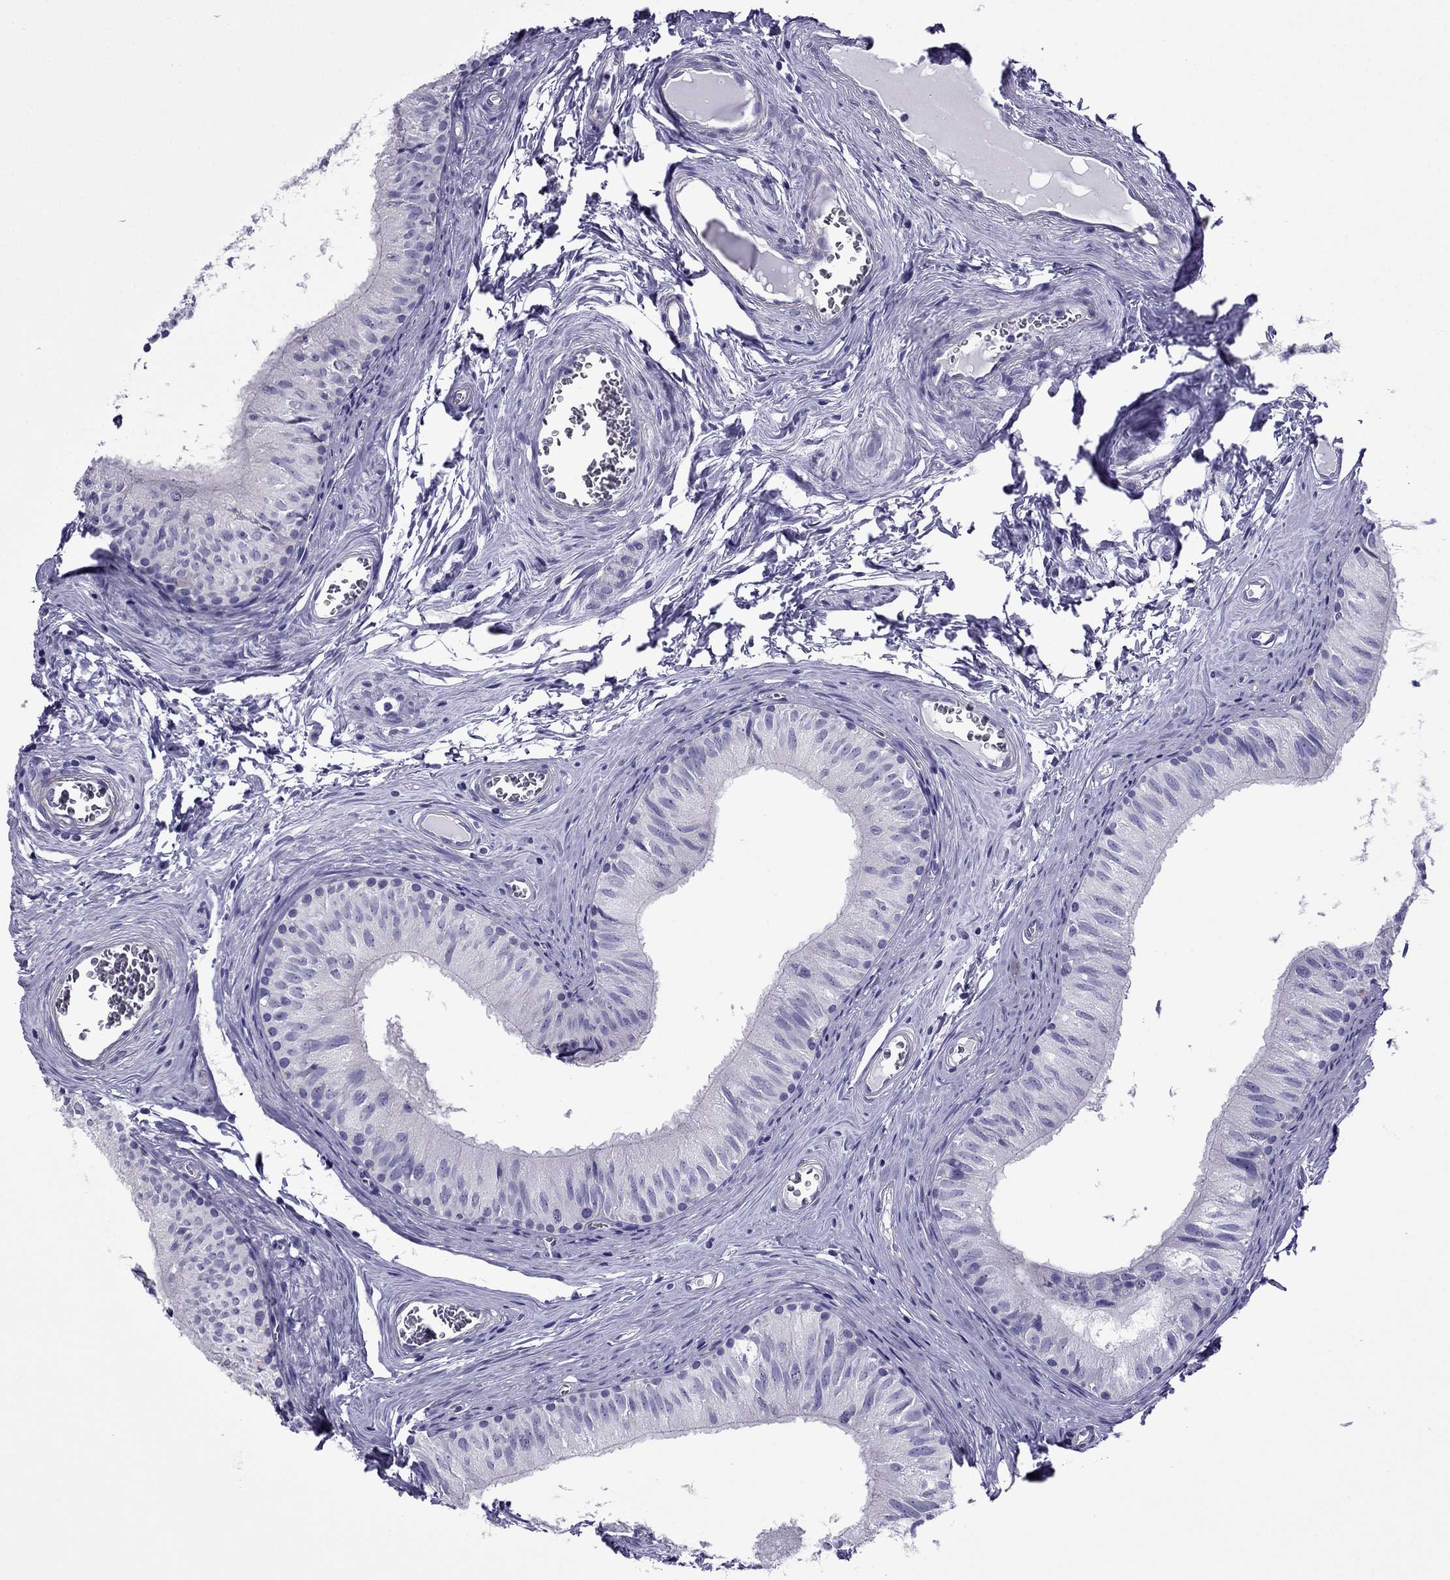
{"staining": {"intensity": "negative", "quantity": "none", "location": "none"}, "tissue": "epididymis", "cell_type": "Glandular cells", "image_type": "normal", "snomed": [{"axis": "morphology", "description": "Normal tissue, NOS"}, {"axis": "topography", "description": "Epididymis"}], "caption": "Epididymis was stained to show a protein in brown. There is no significant staining in glandular cells. The staining was performed using DAB to visualize the protein expression in brown, while the nuclei were stained in blue with hematoxylin (Magnification: 20x).", "gene": "MYL11", "patient": {"sex": "male", "age": 52}}